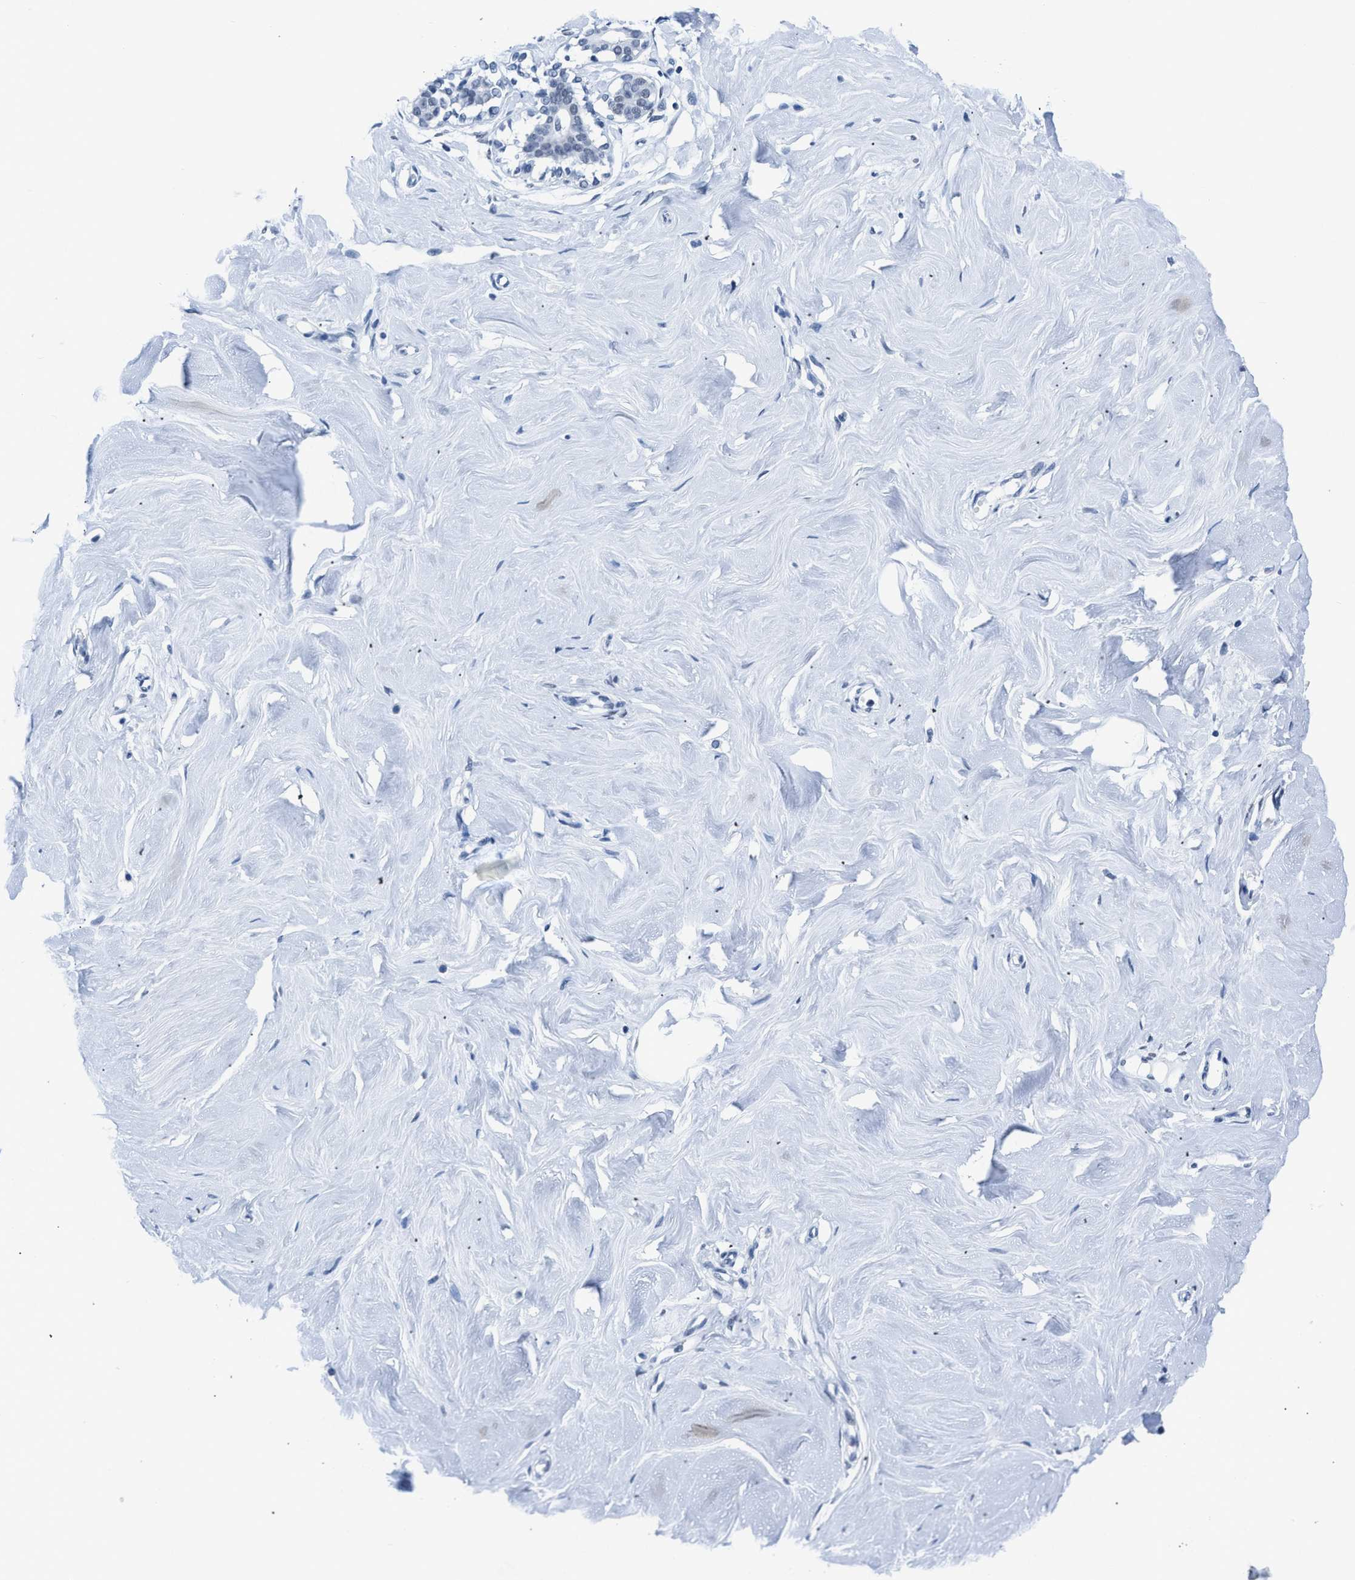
{"staining": {"intensity": "negative", "quantity": "none", "location": "none"}, "tissue": "breast", "cell_type": "Adipocytes", "image_type": "normal", "snomed": [{"axis": "morphology", "description": "Normal tissue, NOS"}, {"axis": "topography", "description": "Breast"}], "caption": "Immunohistochemical staining of benign human breast demonstrates no significant staining in adipocytes.", "gene": "CTBP1", "patient": {"sex": "female", "age": 23}}